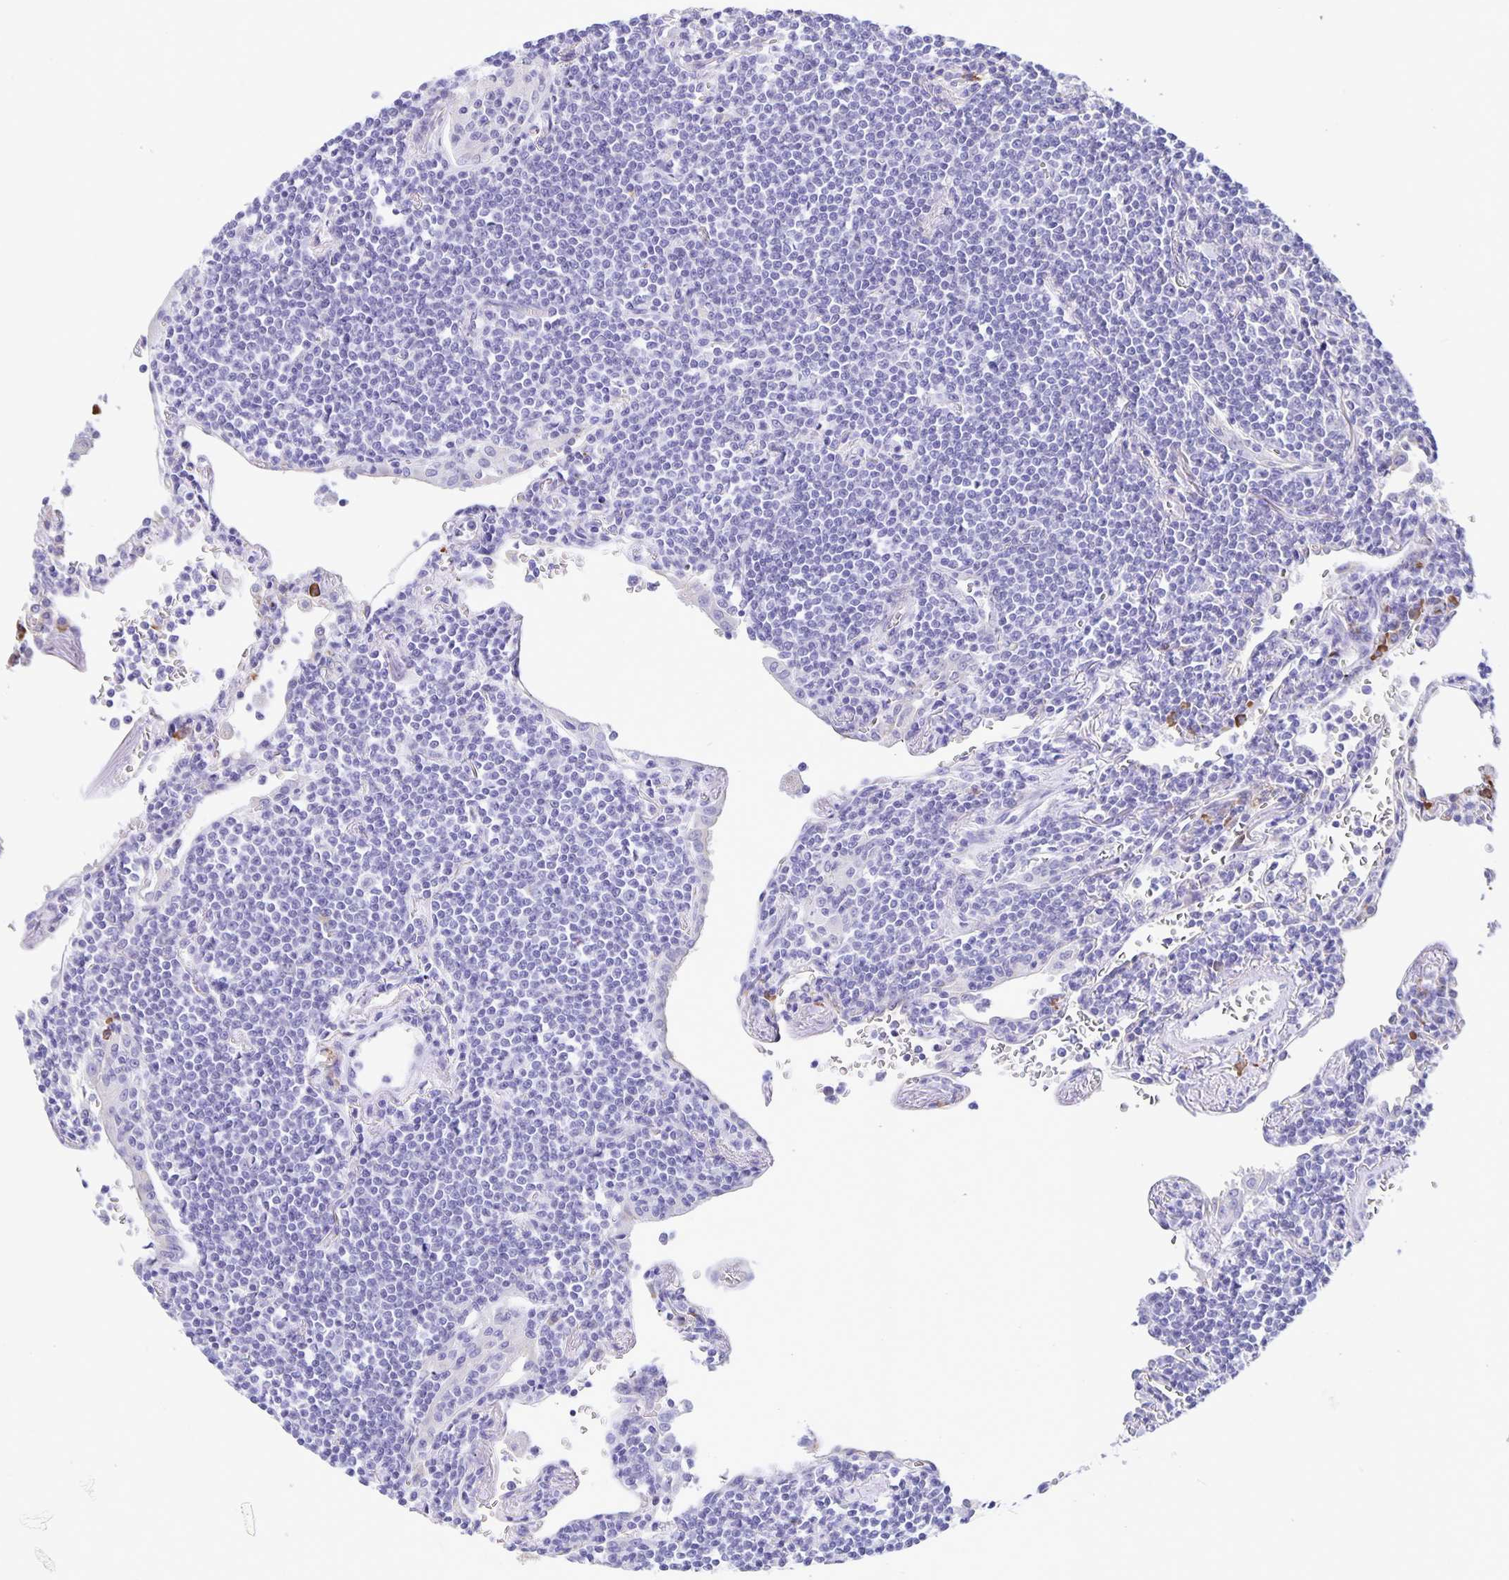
{"staining": {"intensity": "negative", "quantity": "none", "location": "none"}, "tissue": "lymphoma", "cell_type": "Tumor cells", "image_type": "cancer", "snomed": [{"axis": "morphology", "description": "Malignant lymphoma, non-Hodgkin's type, Low grade"}, {"axis": "topography", "description": "Lung"}], "caption": "This is a image of immunohistochemistry (IHC) staining of lymphoma, which shows no staining in tumor cells.", "gene": "ERMN", "patient": {"sex": "female", "age": 71}}